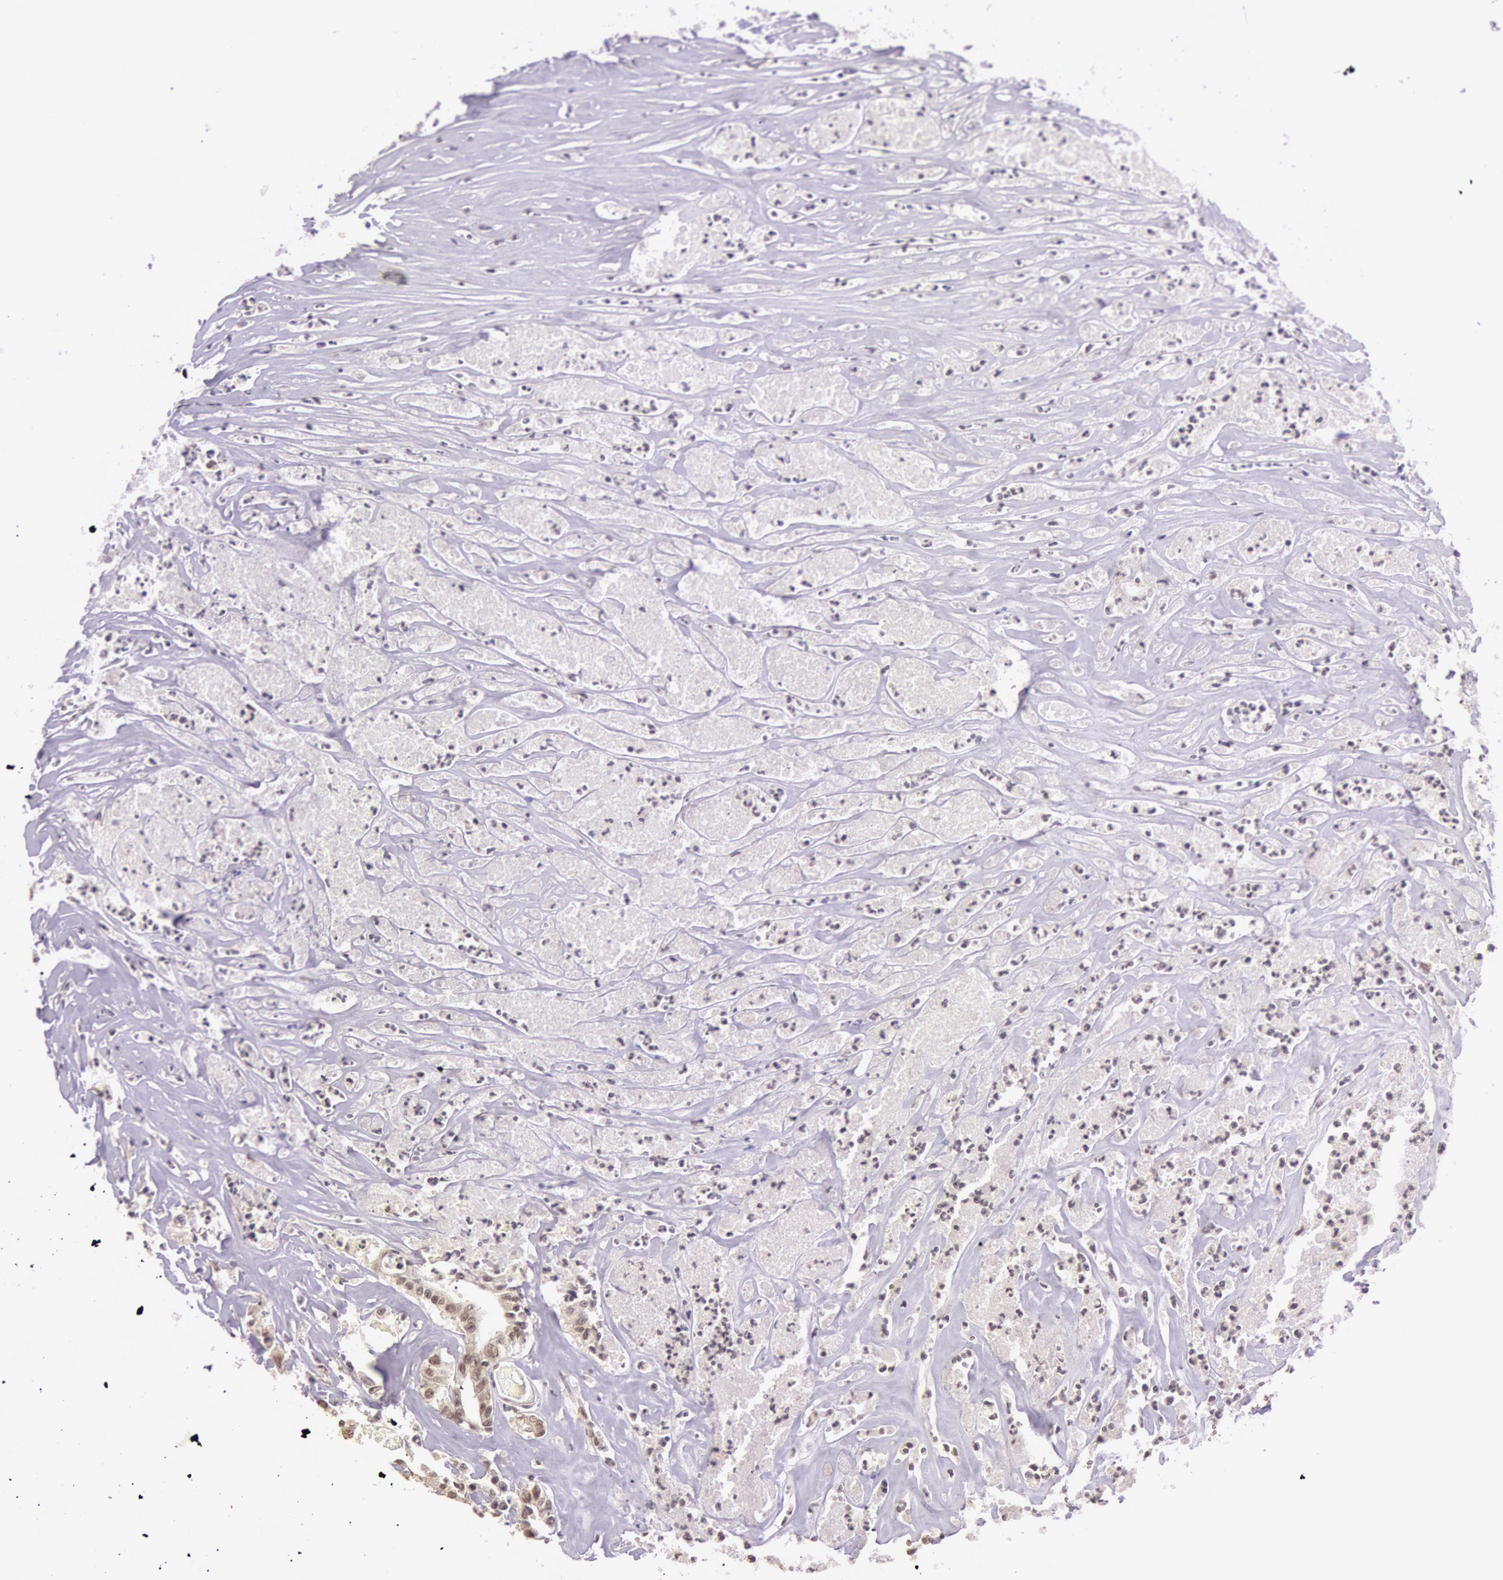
{"staining": {"intensity": "weak", "quantity": "25%-75%", "location": "cytoplasmic/membranous"}, "tissue": "colorectal cancer", "cell_type": "Tumor cells", "image_type": "cancer", "snomed": [{"axis": "morphology", "description": "Adenocarcinoma, NOS"}, {"axis": "topography", "description": "Colon"}], "caption": "IHC micrograph of colorectal adenocarcinoma stained for a protein (brown), which exhibits low levels of weak cytoplasmic/membranous expression in approximately 25%-75% of tumor cells.", "gene": "RTL10", "patient": {"sex": "female", "age": 70}}